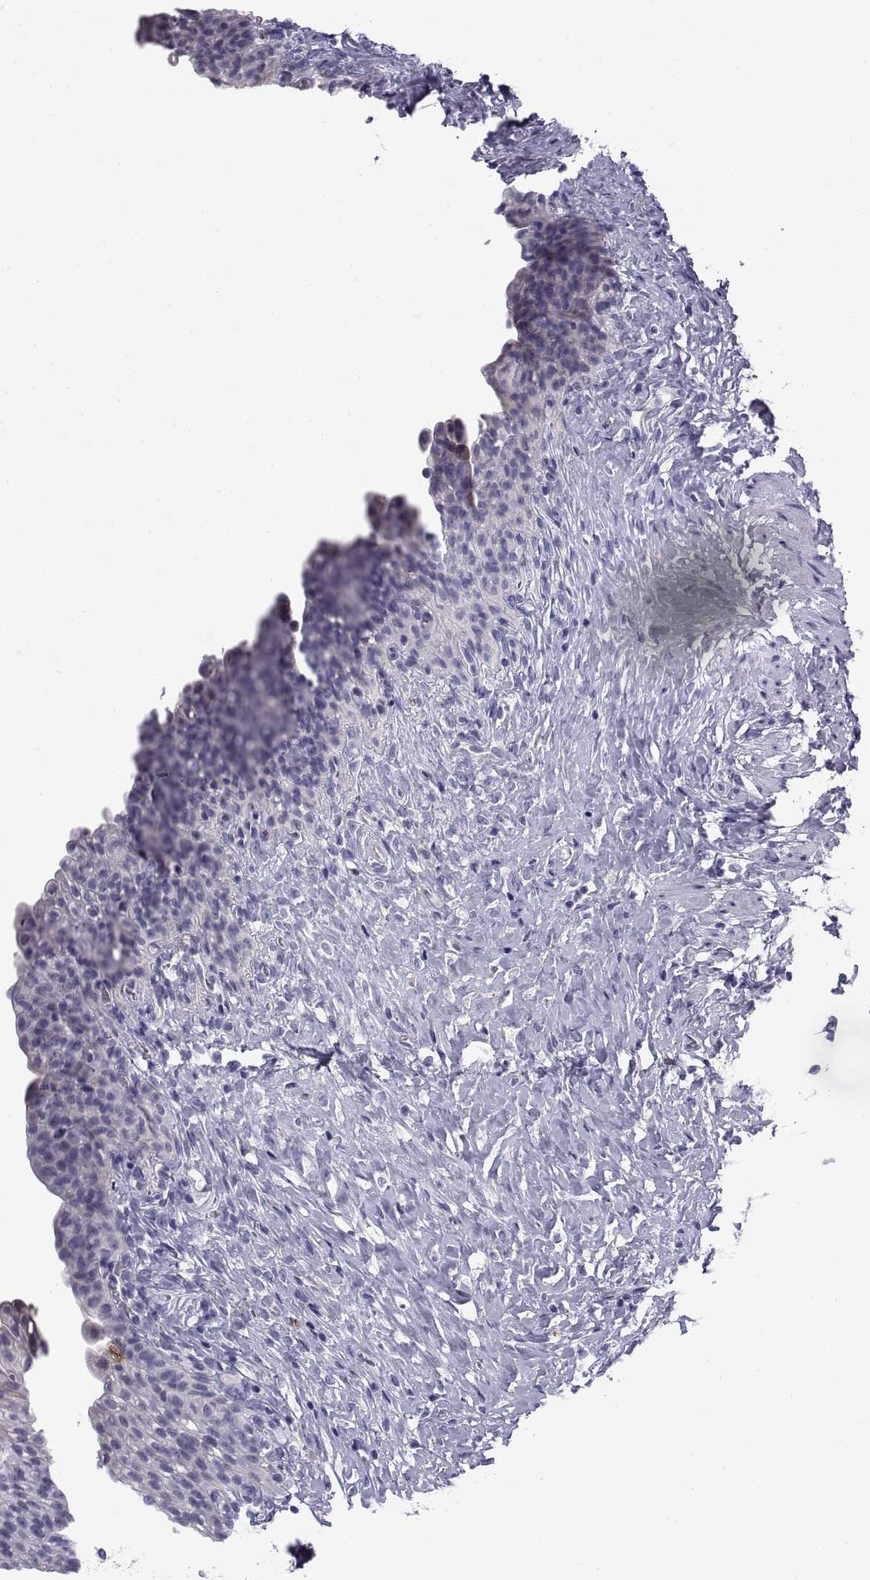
{"staining": {"intensity": "negative", "quantity": "none", "location": "none"}, "tissue": "urinary bladder", "cell_type": "Urothelial cells", "image_type": "normal", "snomed": [{"axis": "morphology", "description": "Normal tissue, NOS"}, {"axis": "topography", "description": "Urinary bladder"}], "caption": "Histopathology image shows no significant protein positivity in urothelial cells of benign urinary bladder. The staining was performed using DAB (3,3'-diaminobenzidine) to visualize the protein expression in brown, while the nuclei were stained in blue with hematoxylin (Magnification: 20x).", "gene": "RNASE12", "patient": {"sex": "male", "age": 76}}